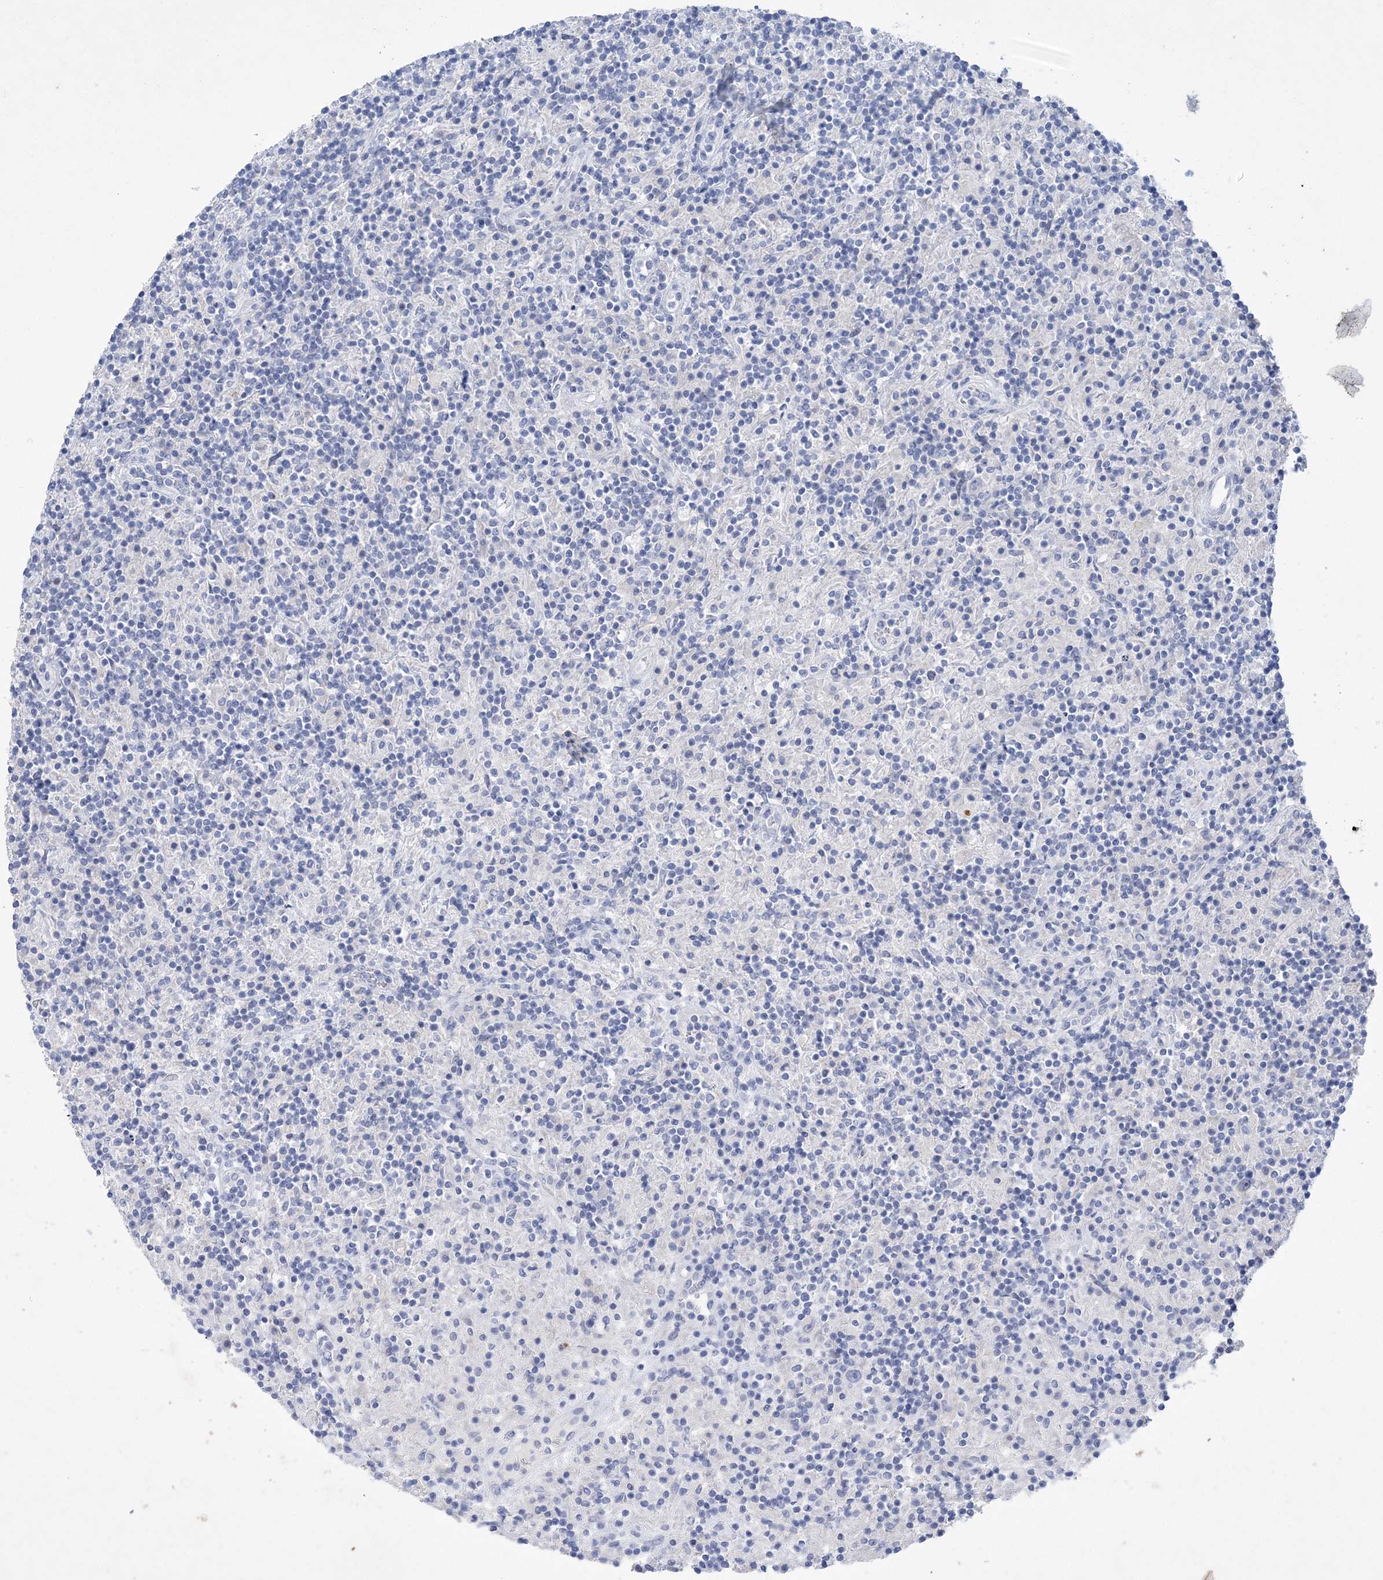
{"staining": {"intensity": "negative", "quantity": "none", "location": "none"}, "tissue": "lymphoma", "cell_type": "Tumor cells", "image_type": "cancer", "snomed": [{"axis": "morphology", "description": "Hodgkin's disease, NOS"}, {"axis": "topography", "description": "Lymph node"}], "caption": "The micrograph displays no staining of tumor cells in lymphoma.", "gene": "COPS8", "patient": {"sex": "male", "age": 70}}